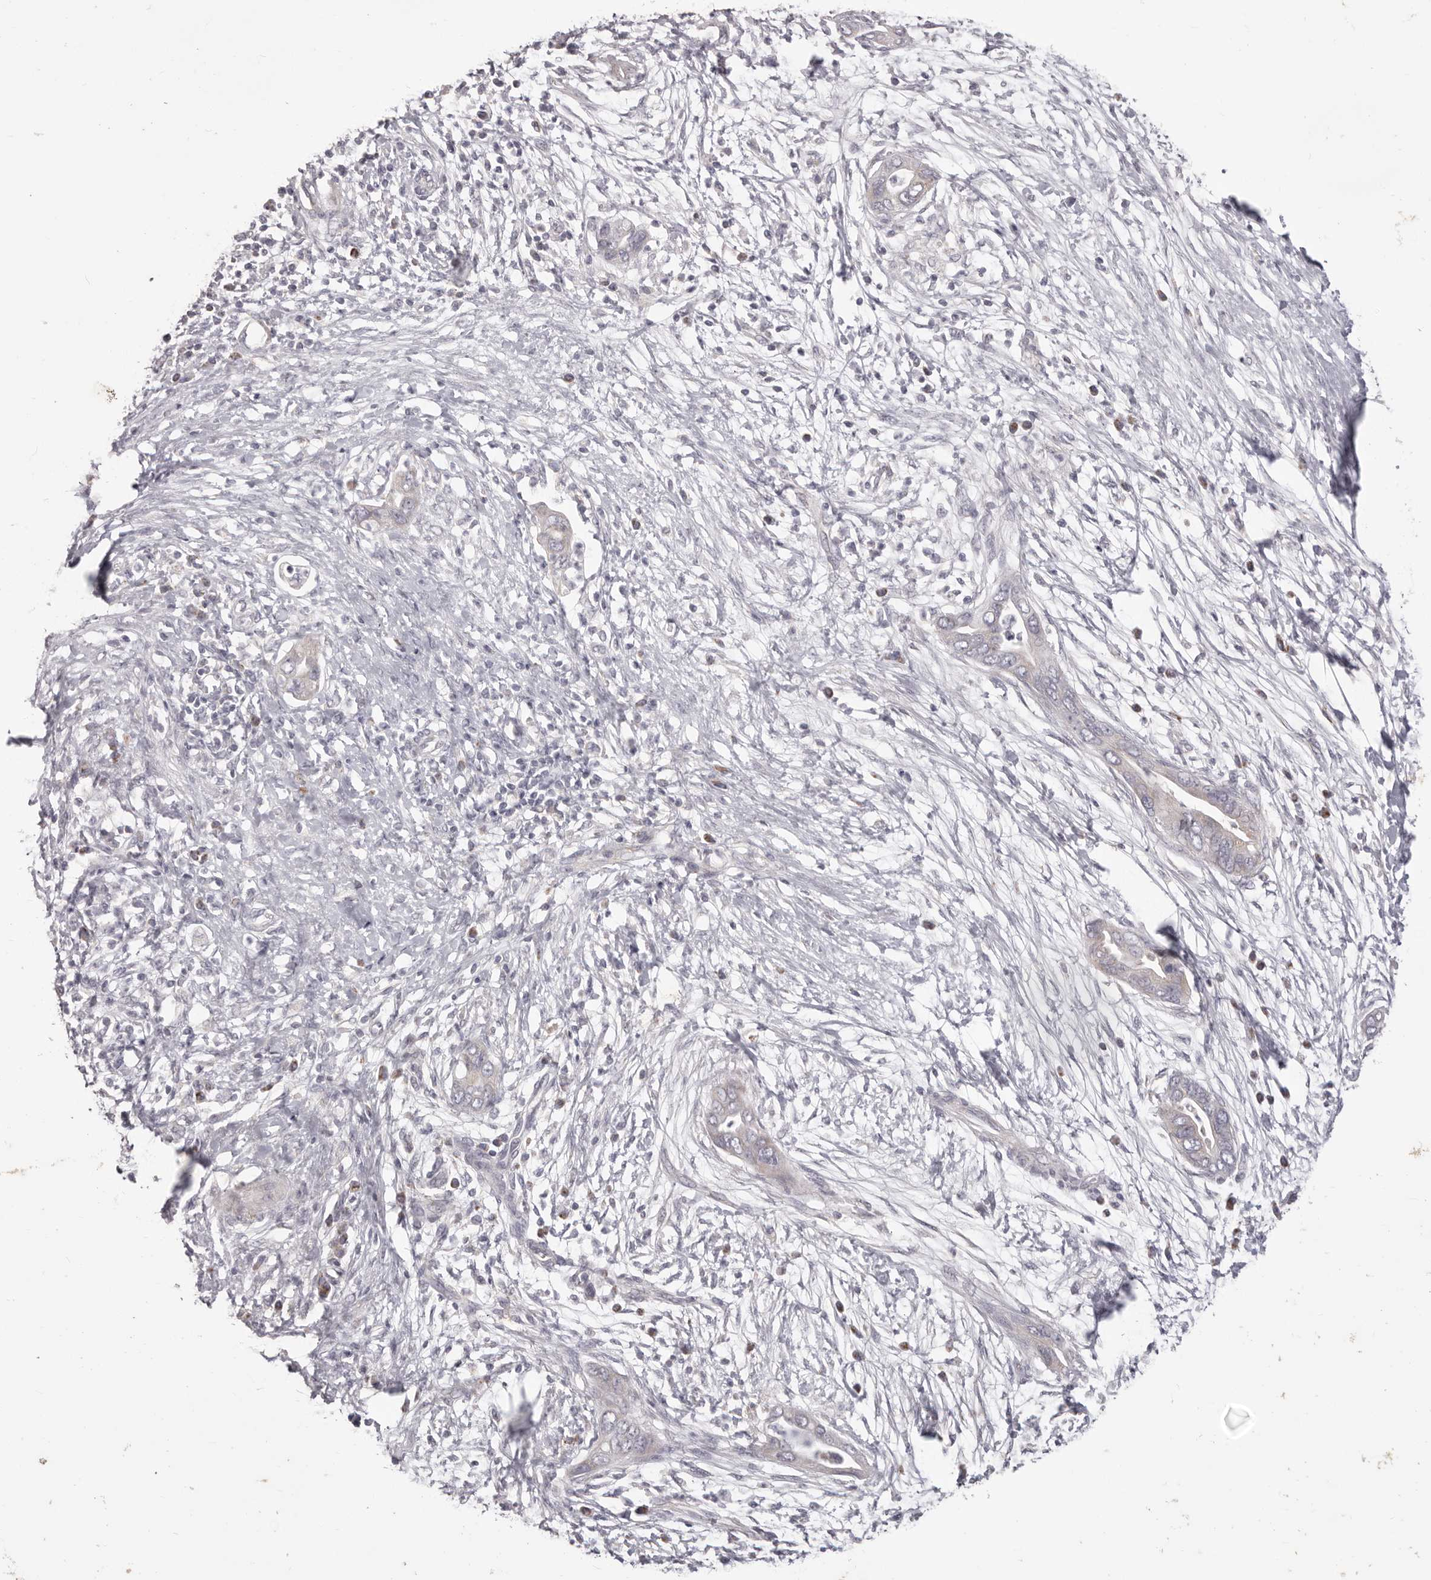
{"staining": {"intensity": "negative", "quantity": "none", "location": "none"}, "tissue": "pancreatic cancer", "cell_type": "Tumor cells", "image_type": "cancer", "snomed": [{"axis": "morphology", "description": "Adenocarcinoma, NOS"}, {"axis": "topography", "description": "Pancreas"}], "caption": "This image is of adenocarcinoma (pancreatic) stained with IHC to label a protein in brown with the nuclei are counter-stained blue. There is no positivity in tumor cells.", "gene": "PRMT2", "patient": {"sex": "male", "age": 75}}